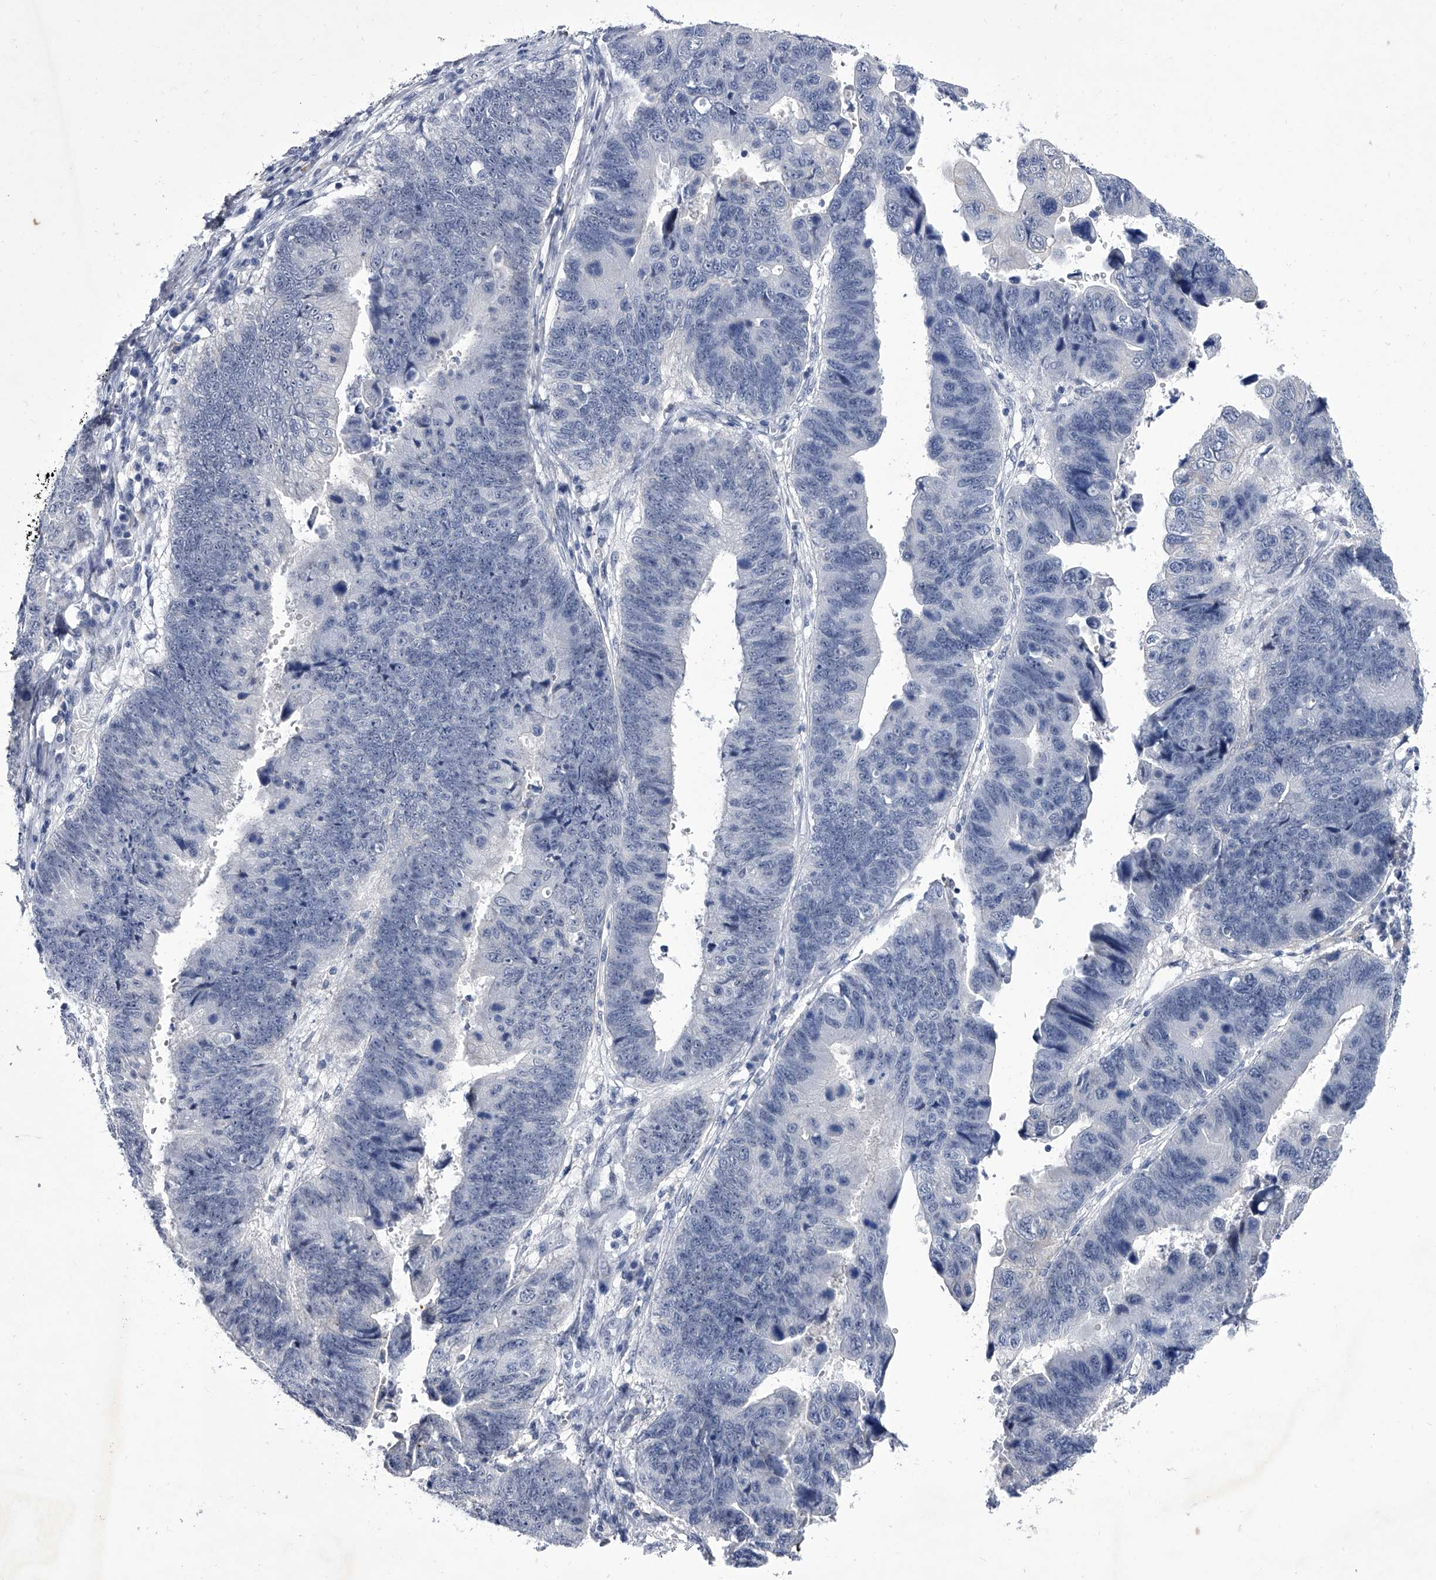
{"staining": {"intensity": "negative", "quantity": "none", "location": "none"}, "tissue": "stomach cancer", "cell_type": "Tumor cells", "image_type": "cancer", "snomed": [{"axis": "morphology", "description": "Adenocarcinoma, NOS"}, {"axis": "topography", "description": "Stomach"}], "caption": "Stomach cancer stained for a protein using immunohistochemistry (IHC) demonstrates no staining tumor cells.", "gene": "CRISP2", "patient": {"sex": "male", "age": 59}}